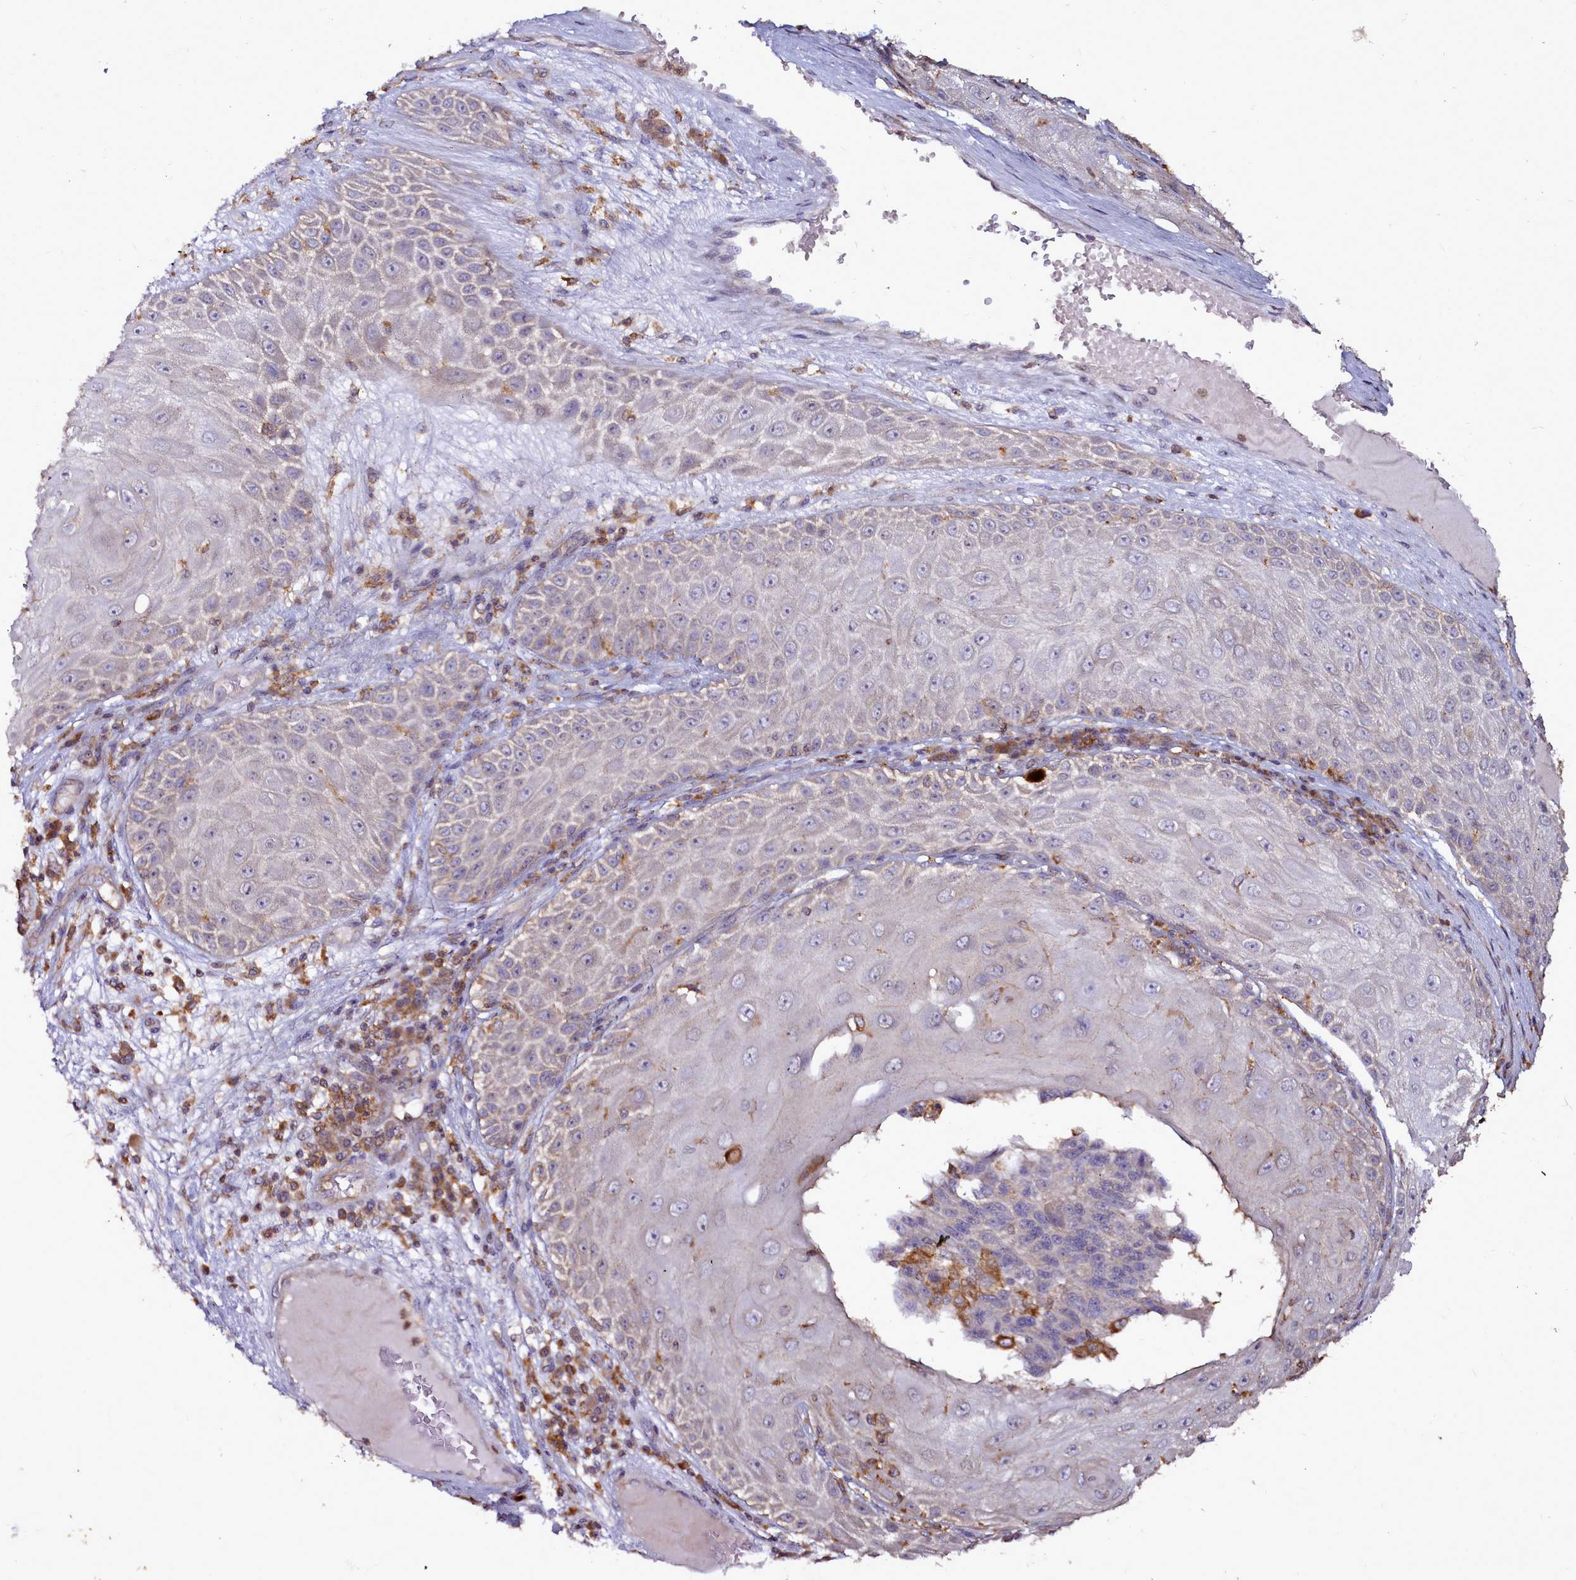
{"staining": {"intensity": "negative", "quantity": "none", "location": "none"}, "tissue": "melanoma", "cell_type": "Tumor cells", "image_type": "cancer", "snomed": [{"axis": "morphology", "description": "Malignant melanoma, NOS"}, {"axis": "topography", "description": "Skin"}], "caption": "The image demonstrates no significant expression in tumor cells of malignant melanoma.", "gene": "NCKAP1L", "patient": {"sex": "male", "age": 53}}